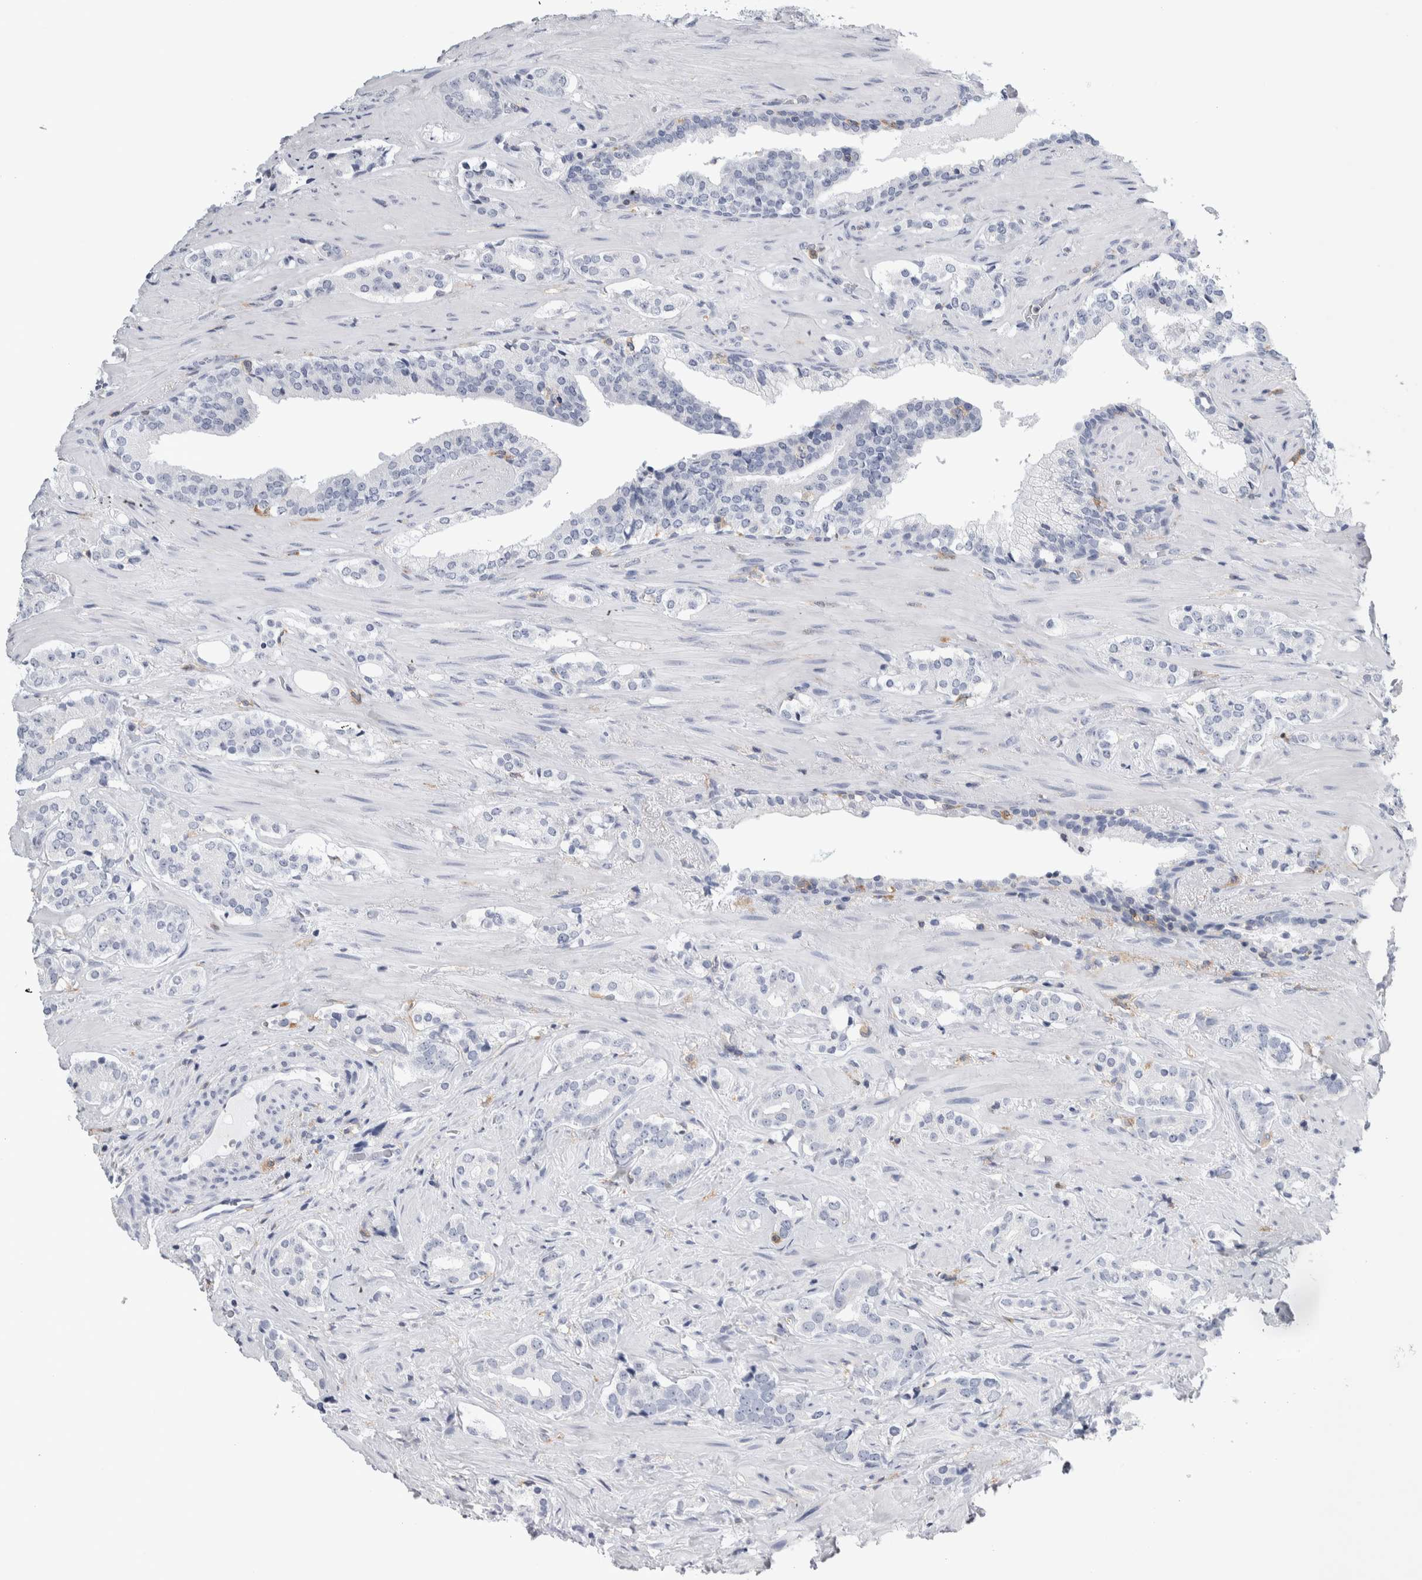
{"staining": {"intensity": "negative", "quantity": "none", "location": "none"}, "tissue": "prostate cancer", "cell_type": "Tumor cells", "image_type": "cancer", "snomed": [{"axis": "morphology", "description": "Adenocarcinoma, High grade"}, {"axis": "topography", "description": "Prostate"}], "caption": "Immunohistochemical staining of human high-grade adenocarcinoma (prostate) demonstrates no significant positivity in tumor cells. Nuclei are stained in blue.", "gene": "SKAP2", "patient": {"sex": "male", "age": 71}}